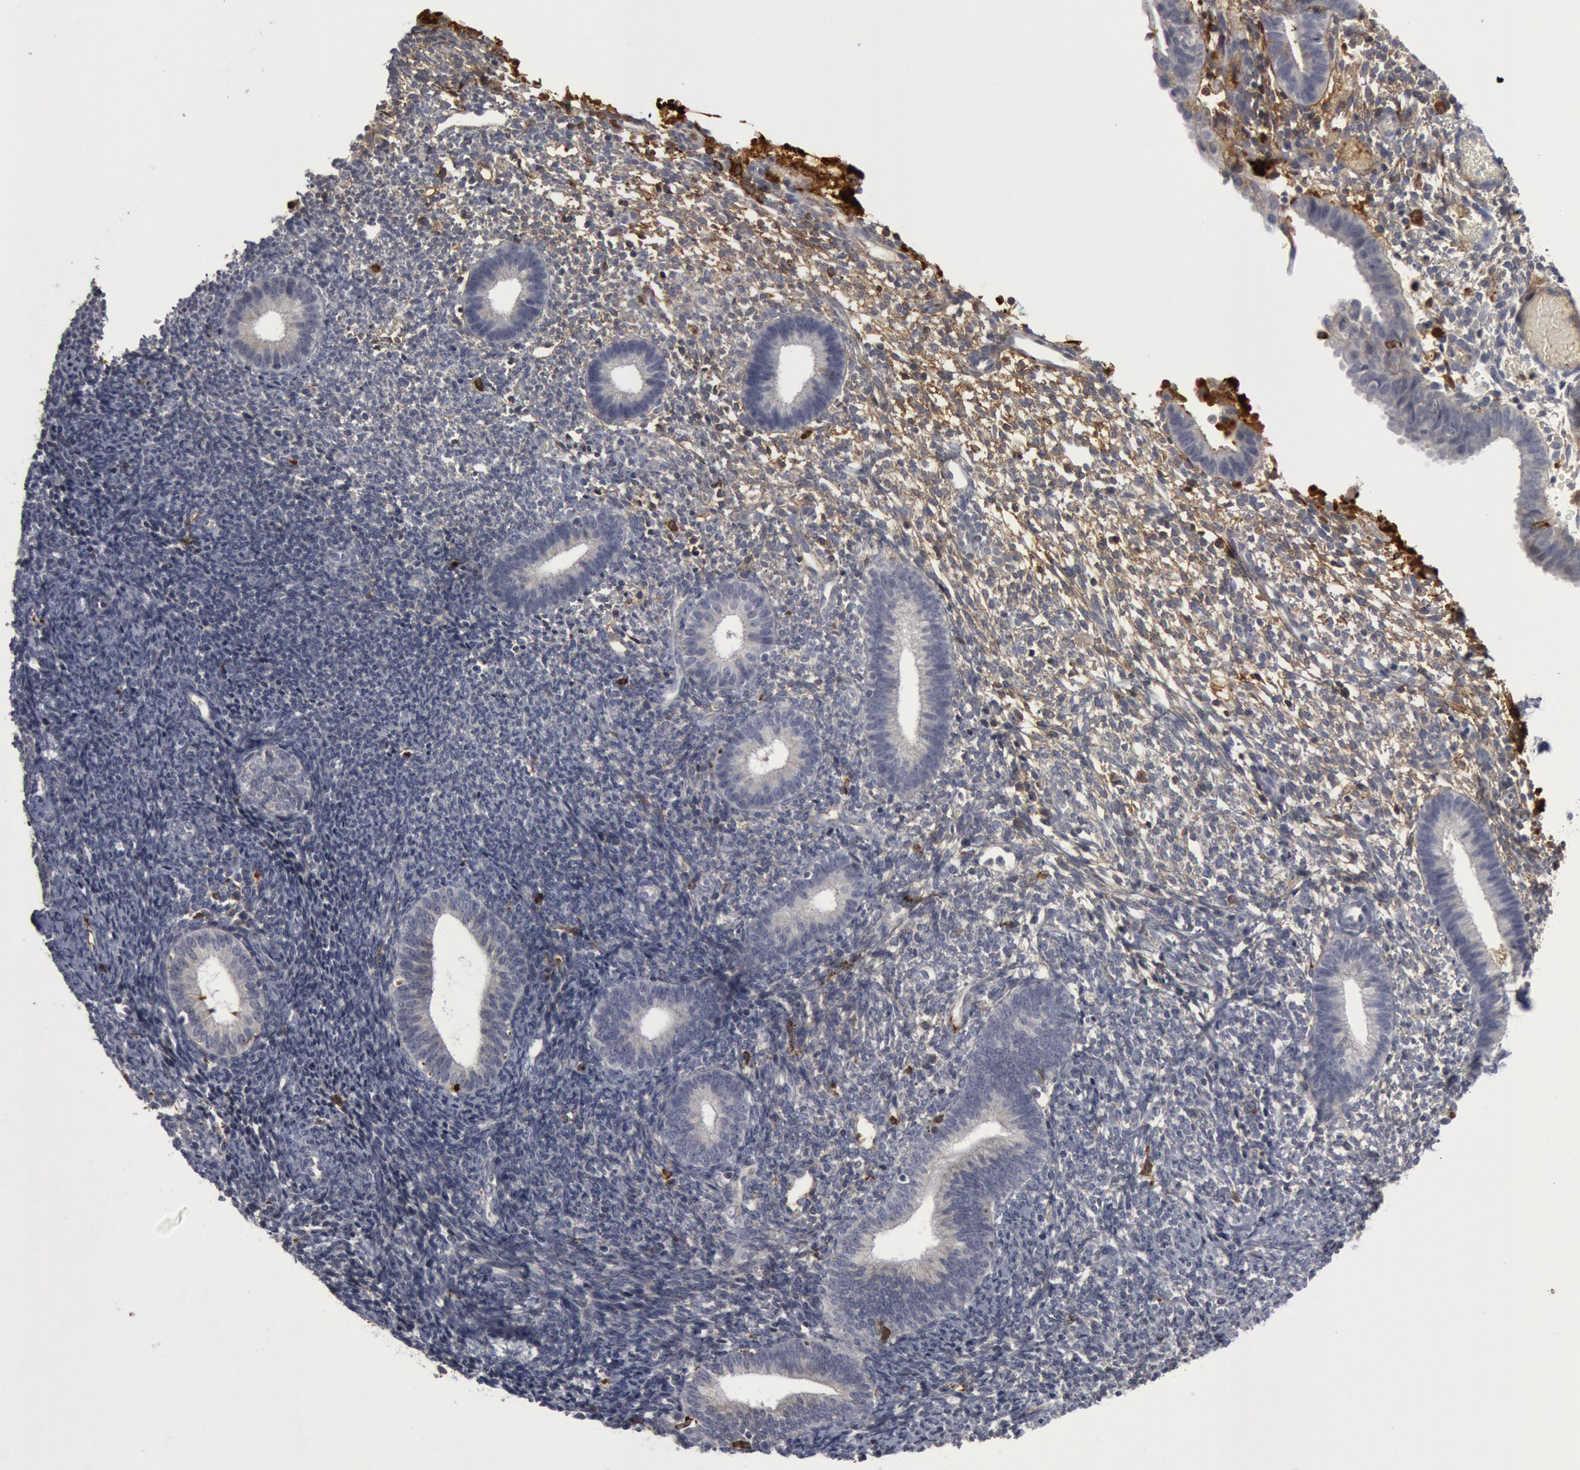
{"staining": {"intensity": "weak", "quantity": "<25%", "location": "cytoplasmic/membranous"}, "tissue": "endometrium", "cell_type": "Cells in endometrial stroma", "image_type": "normal", "snomed": [{"axis": "morphology", "description": "Normal tissue, NOS"}, {"axis": "topography", "description": "Smooth muscle"}, {"axis": "topography", "description": "Endometrium"}], "caption": "Immunohistochemical staining of benign endometrium exhibits no significant staining in cells in endometrial stroma. Brightfield microscopy of immunohistochemistry (IHC) stained with DAB (brown) and hematoxylin (blue), captured at high magnification.", "gene": "C1QC", "patient": {"sex": "female", "age": 57}}